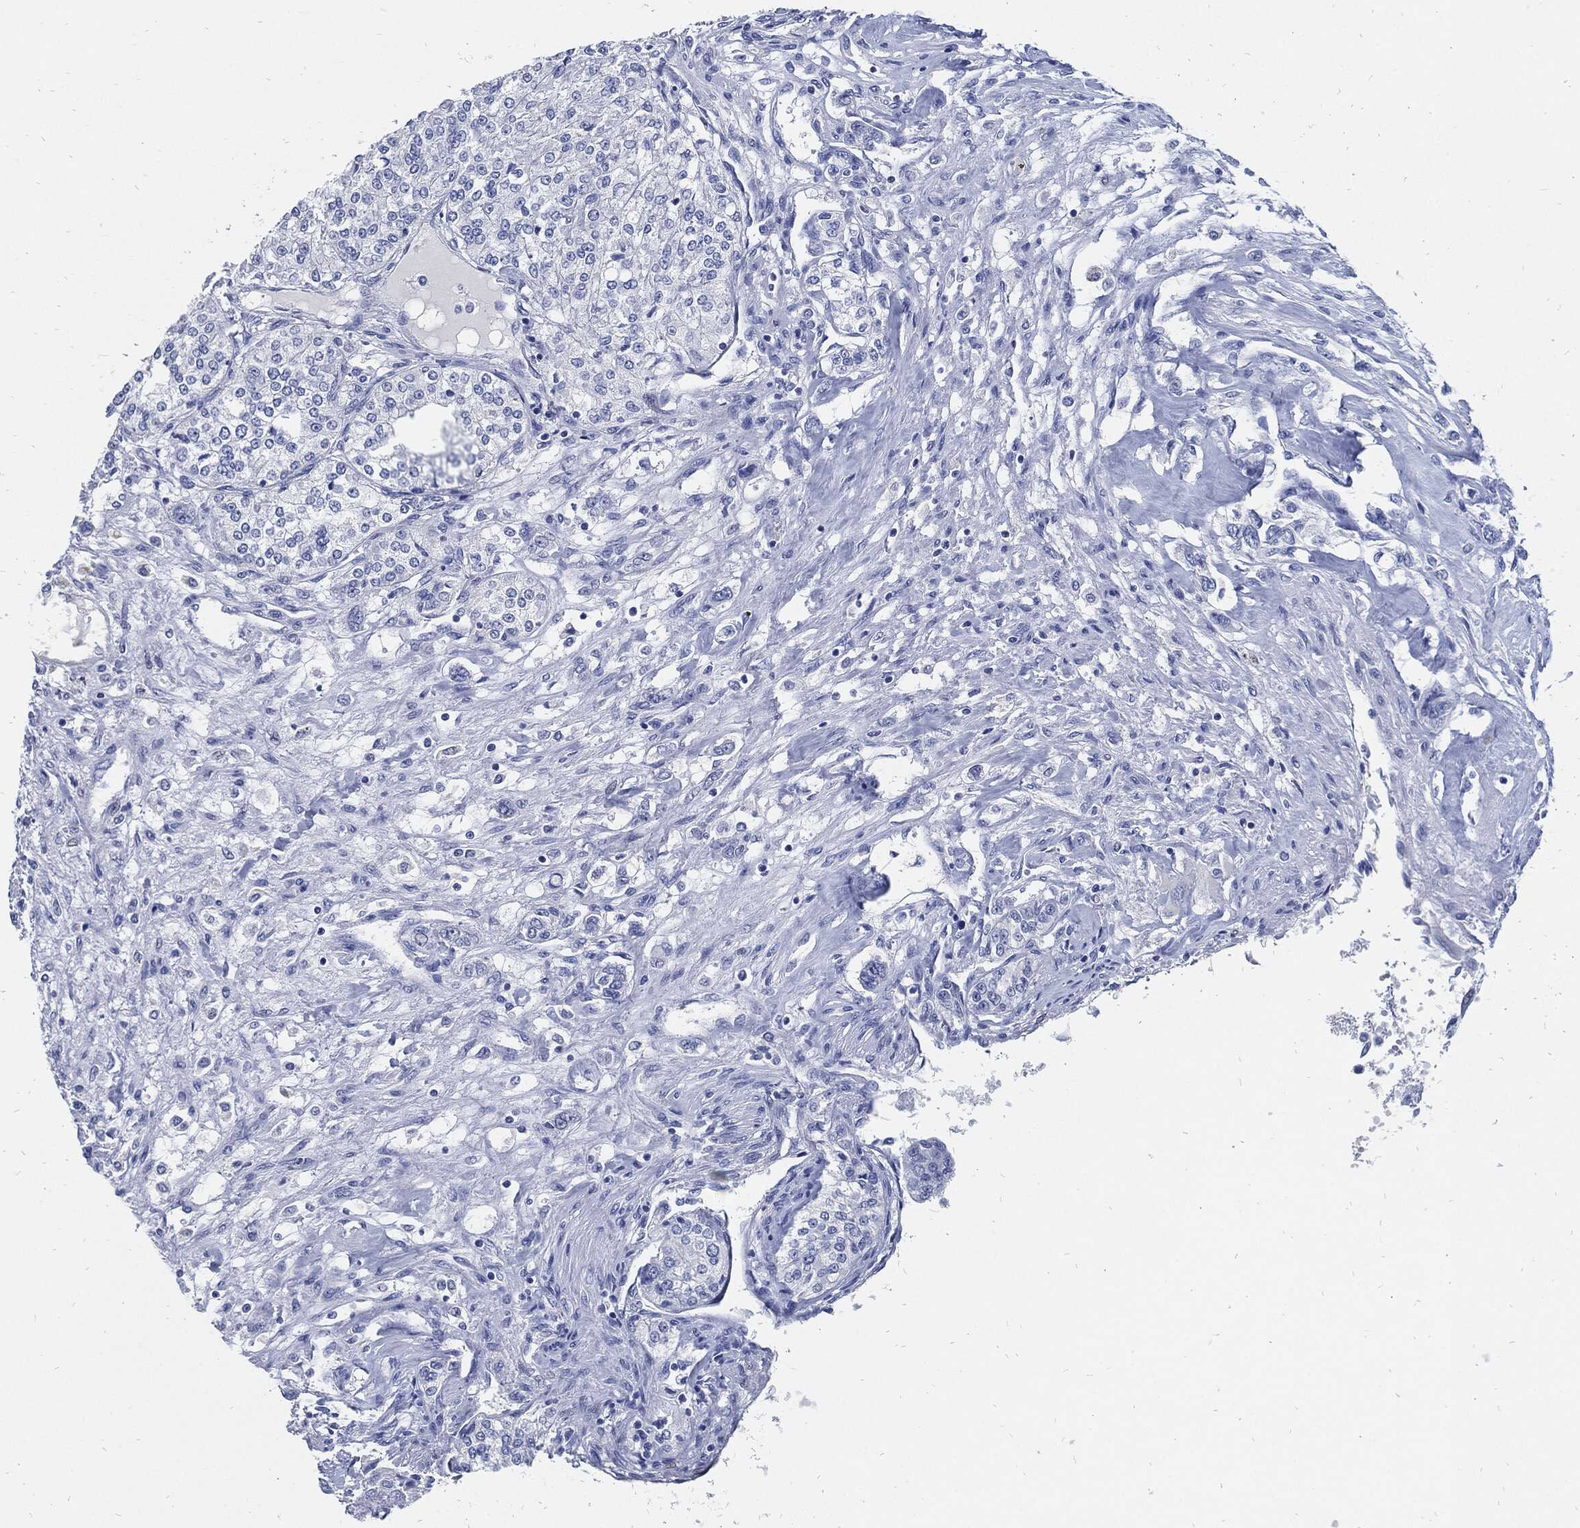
{"staining": {"intensity": "negative", "quantity": "none", "location": "none"}, "tissue": "renal cancer", "cell_type": "Tumor cells", "image_type": "cancer", "snomed": [{"axis": "morphology", "description": "Adenocarcinoma, NOS"}, {"axis": "topography", "description": "Kidney"}], "caption": "Tumor cells show no significant protein positivity in adenocarcinoma (renal).", "gene": "FABP4", "patient": {"sex": "female", "age": 63}}